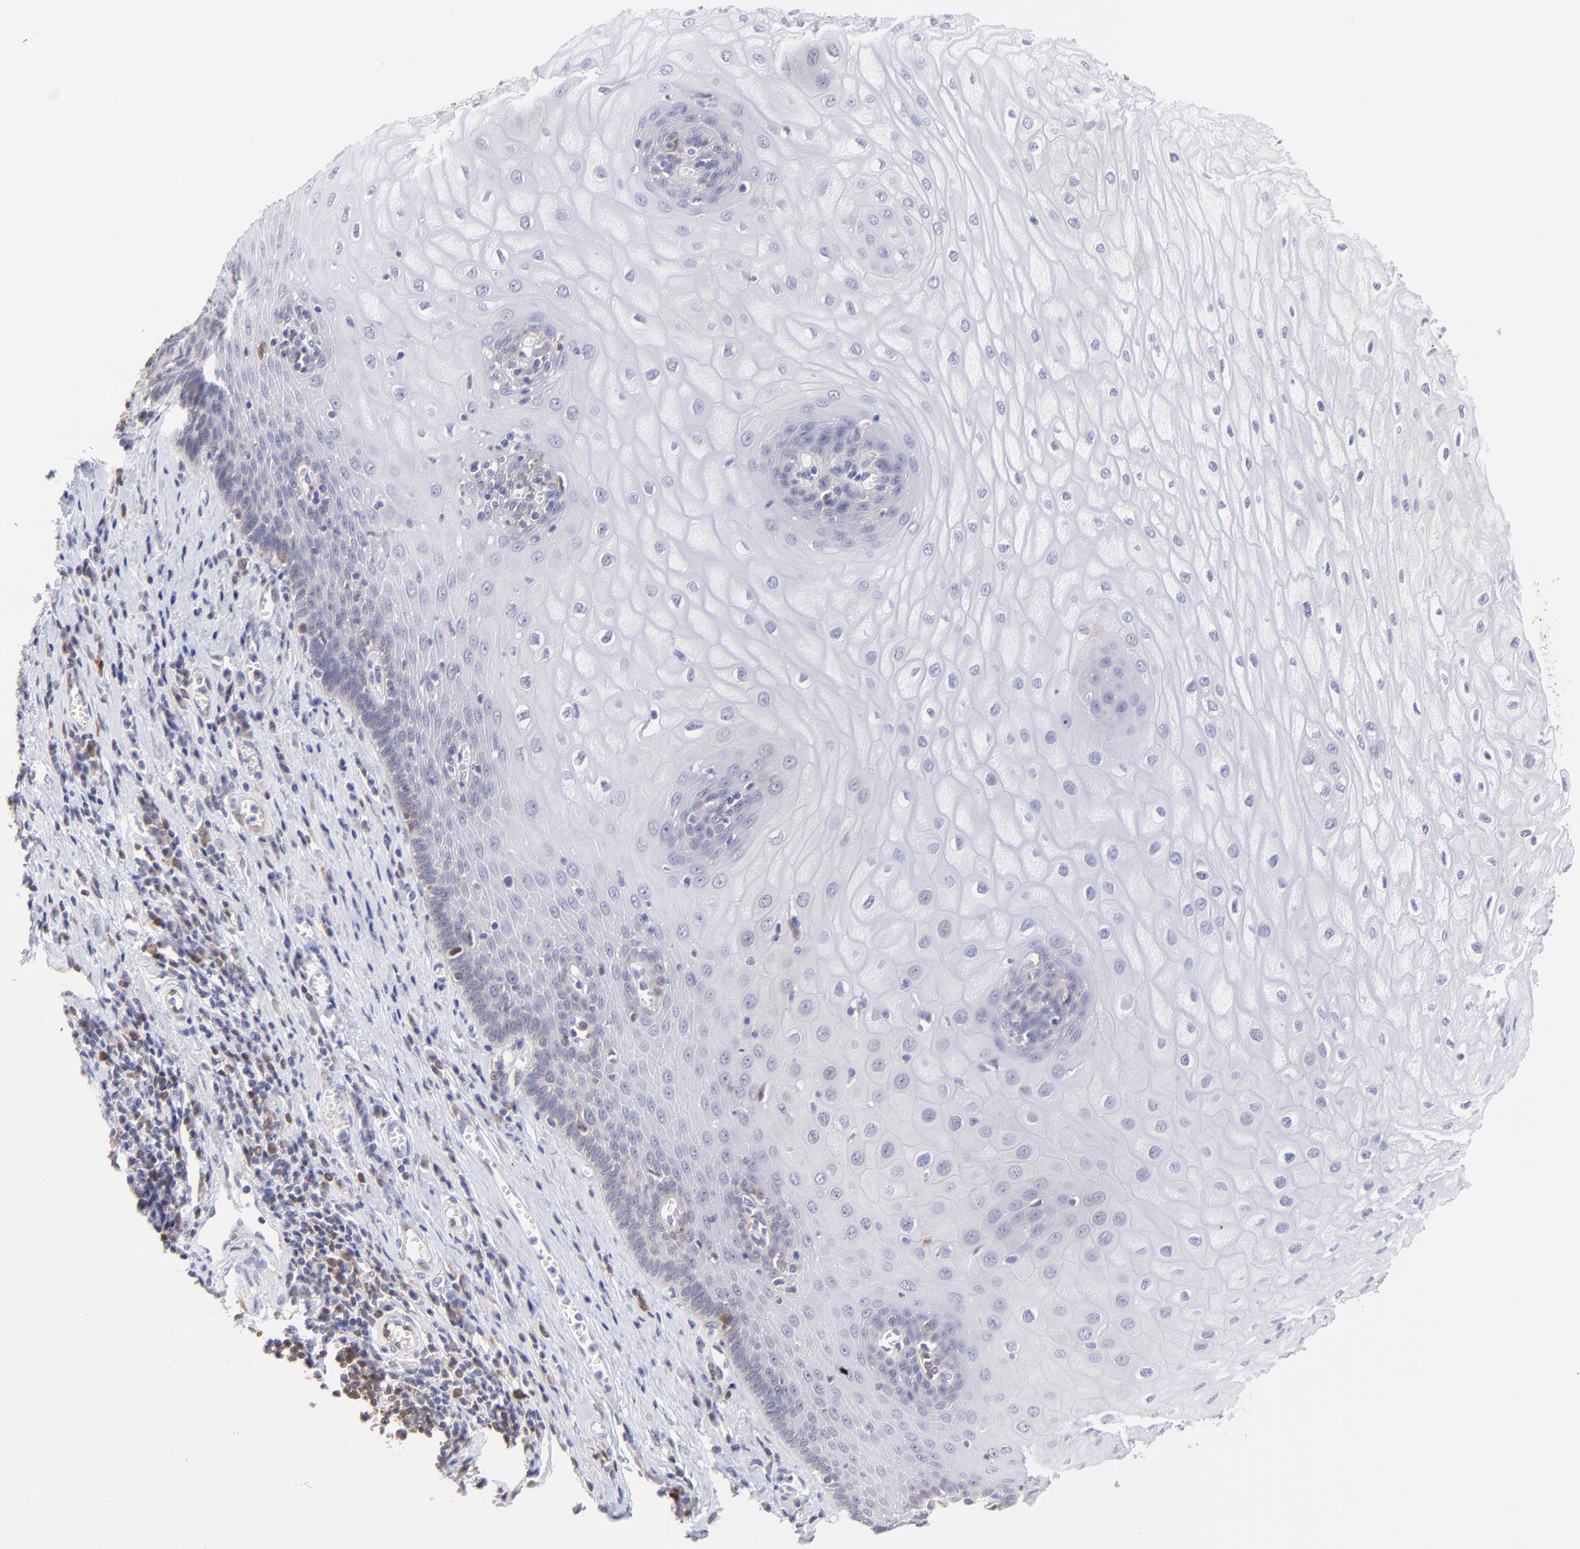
{"staining": {"intensity": "negative", "quantity": "none", "location": "none"}, "tissue": "esophagus", "cell_type": "Squamous epithelial cells", "image_type": "normal", "snomed": [{"axis": "morphology", "description": "Normal tissue, NOS"}, {"axis": "morphology", "description": "Squamous cell carcinoma, NOS"}, {"axis": "topography", "description": "Esophagus"}], "caption": "The immunohistochemistry (IHC) micrograph has no significant staining in squamous epithelial cells of esophagus.", "gene": "HYAL1", "patient": {"sex": "male", "age": 65}}